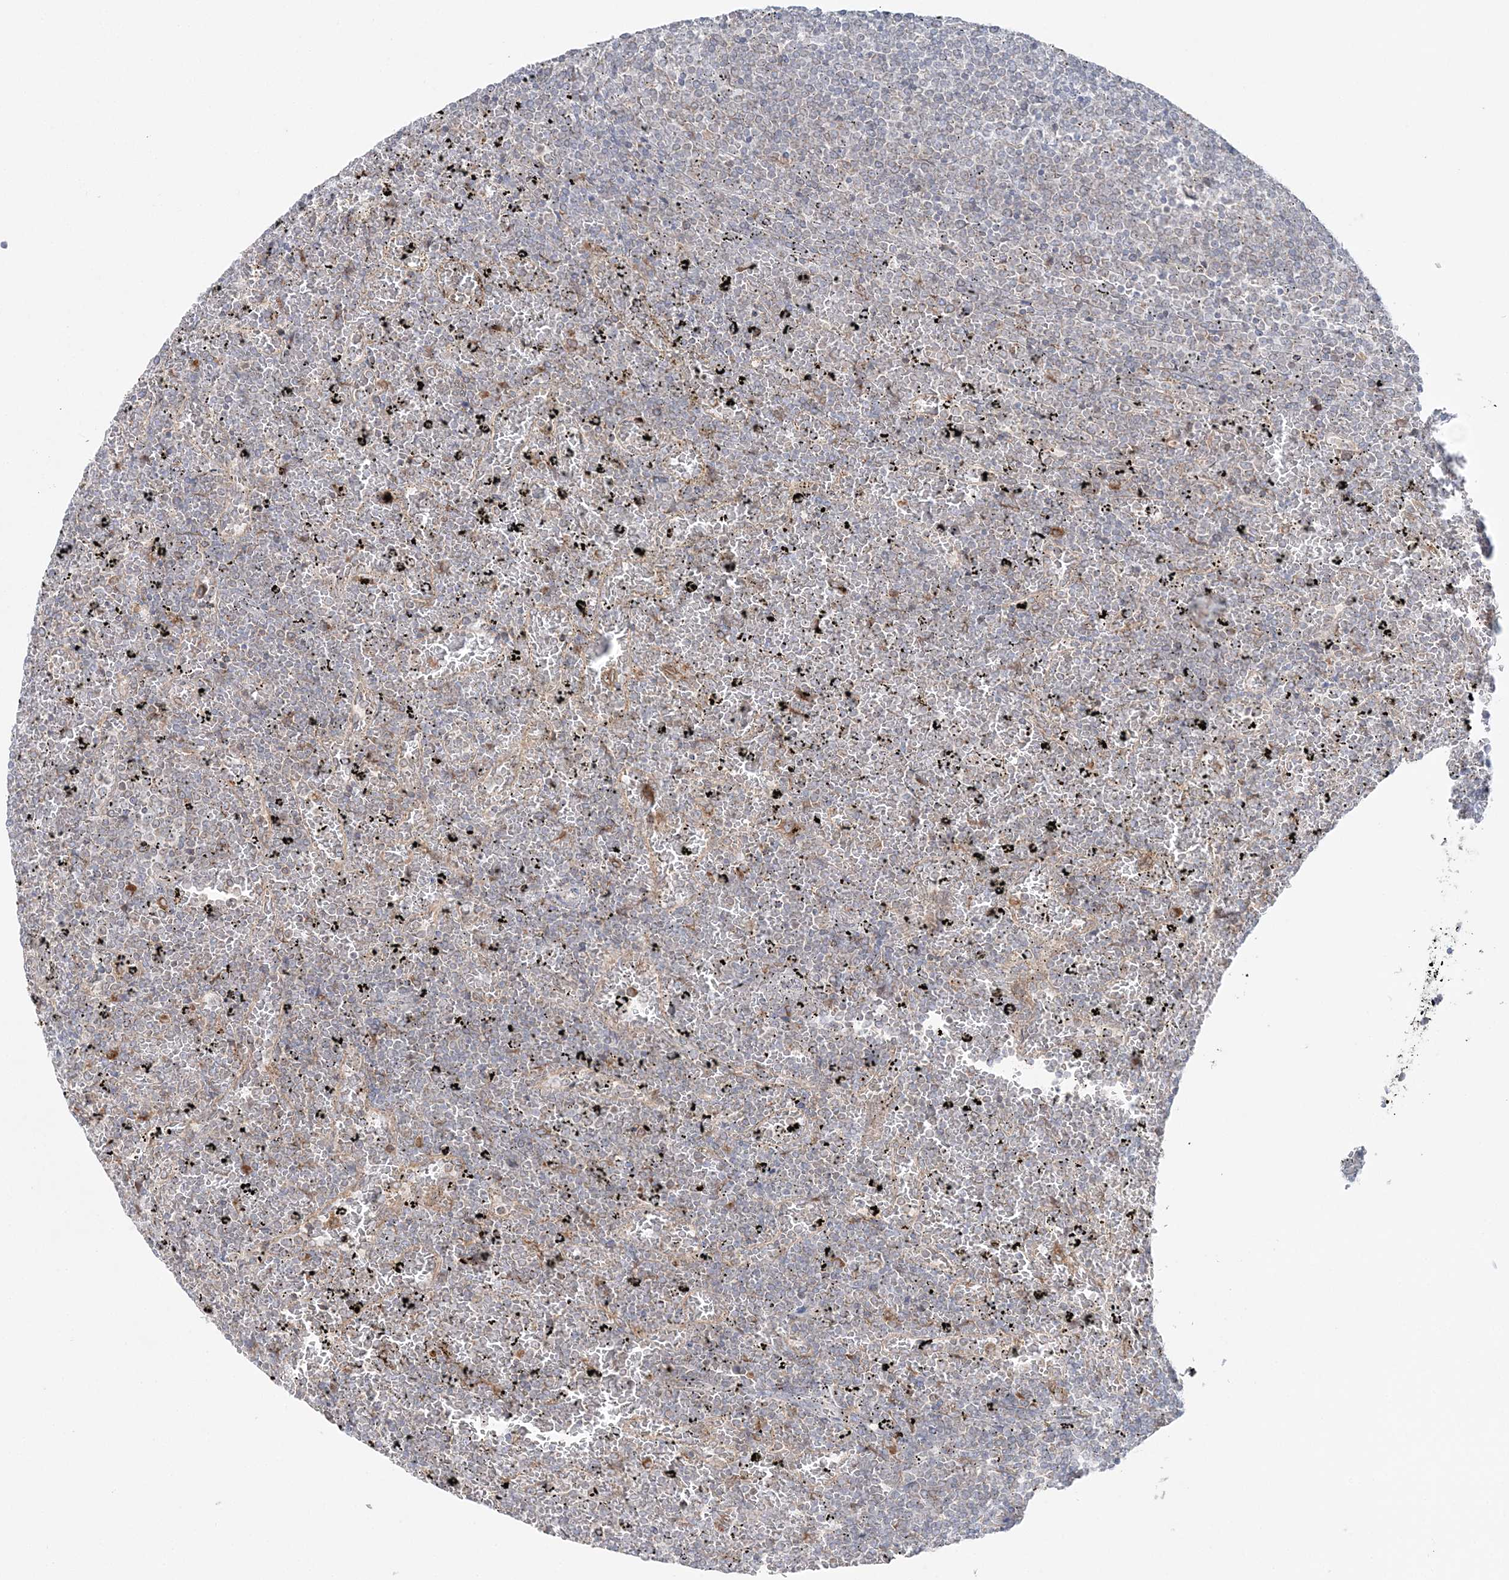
{"staining": {"intensity": "weak", "quantity": "<25%", "location": "cytoplasmic/membranous"}, "tissue": "lymphoma", "cell_type": "Tumor cells", "image_type": "cancer", "snomed": [{"axis": "morphology", "description": "Malignant lymphoma, non-Hodgkin's type, Low grade"}, {"axis": "topography", "description": "Spleen"}], "caption": "Protein analysis of malignant lymphoma, non-Hodgkin's type (low-grade) demonstrates no significant expression in tumor cells. (Brightfield microscopy of DAB immunohistochemistry (IHC) at high magnification).", "gene": "TMED10", "patient": {"sex": "female", "age": 77}}